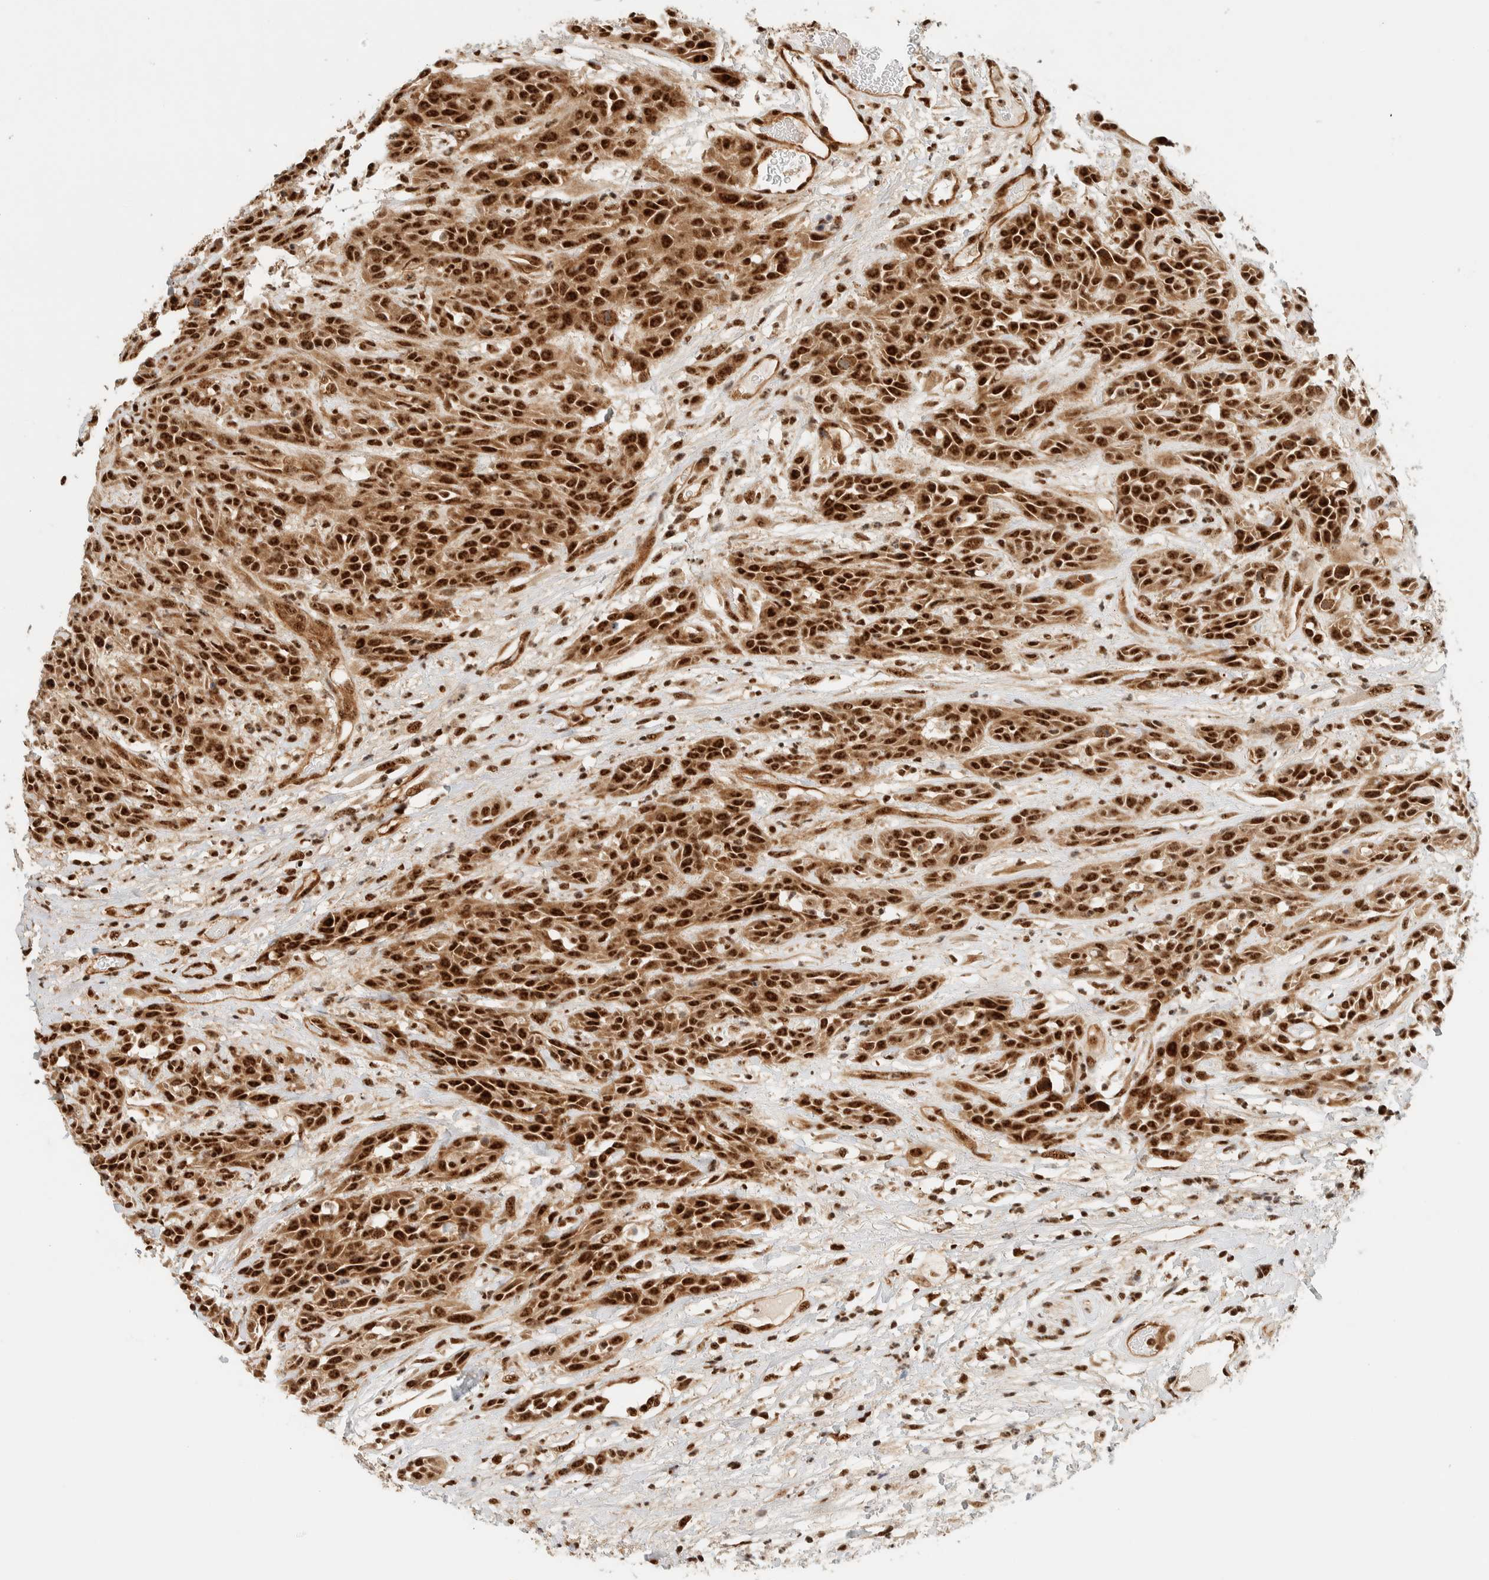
{"staining": {"intensity": "strong", "quantity": ">75%", "location": "cytoplasmic/membranous,nuclear"}, "tissue": "head and neck cancer", "cell_type": "Tumor cells", "image_type": "cancer", "snomed": [{"axis": "morphology", "description": "Normal tissue, NOS"}, {"axis": "morphology", "description": "Squamous cell carcinoma, NOS"}, {"axis": "topography", "description": "Cartilage tissue"}, {"axis": "topography", "description": "Head-Neck"}], "caption": "Immunohistochemistry (IHC) image of human squamous cell carcinoma (head and neck) stained for a protein (brown), which shows high levels of strong cytoplasmic/membranous and nuclear expression in about >75% of tumor cells.", "gene": "SIK1", "patient": {"sex": "male", "age": 62}}